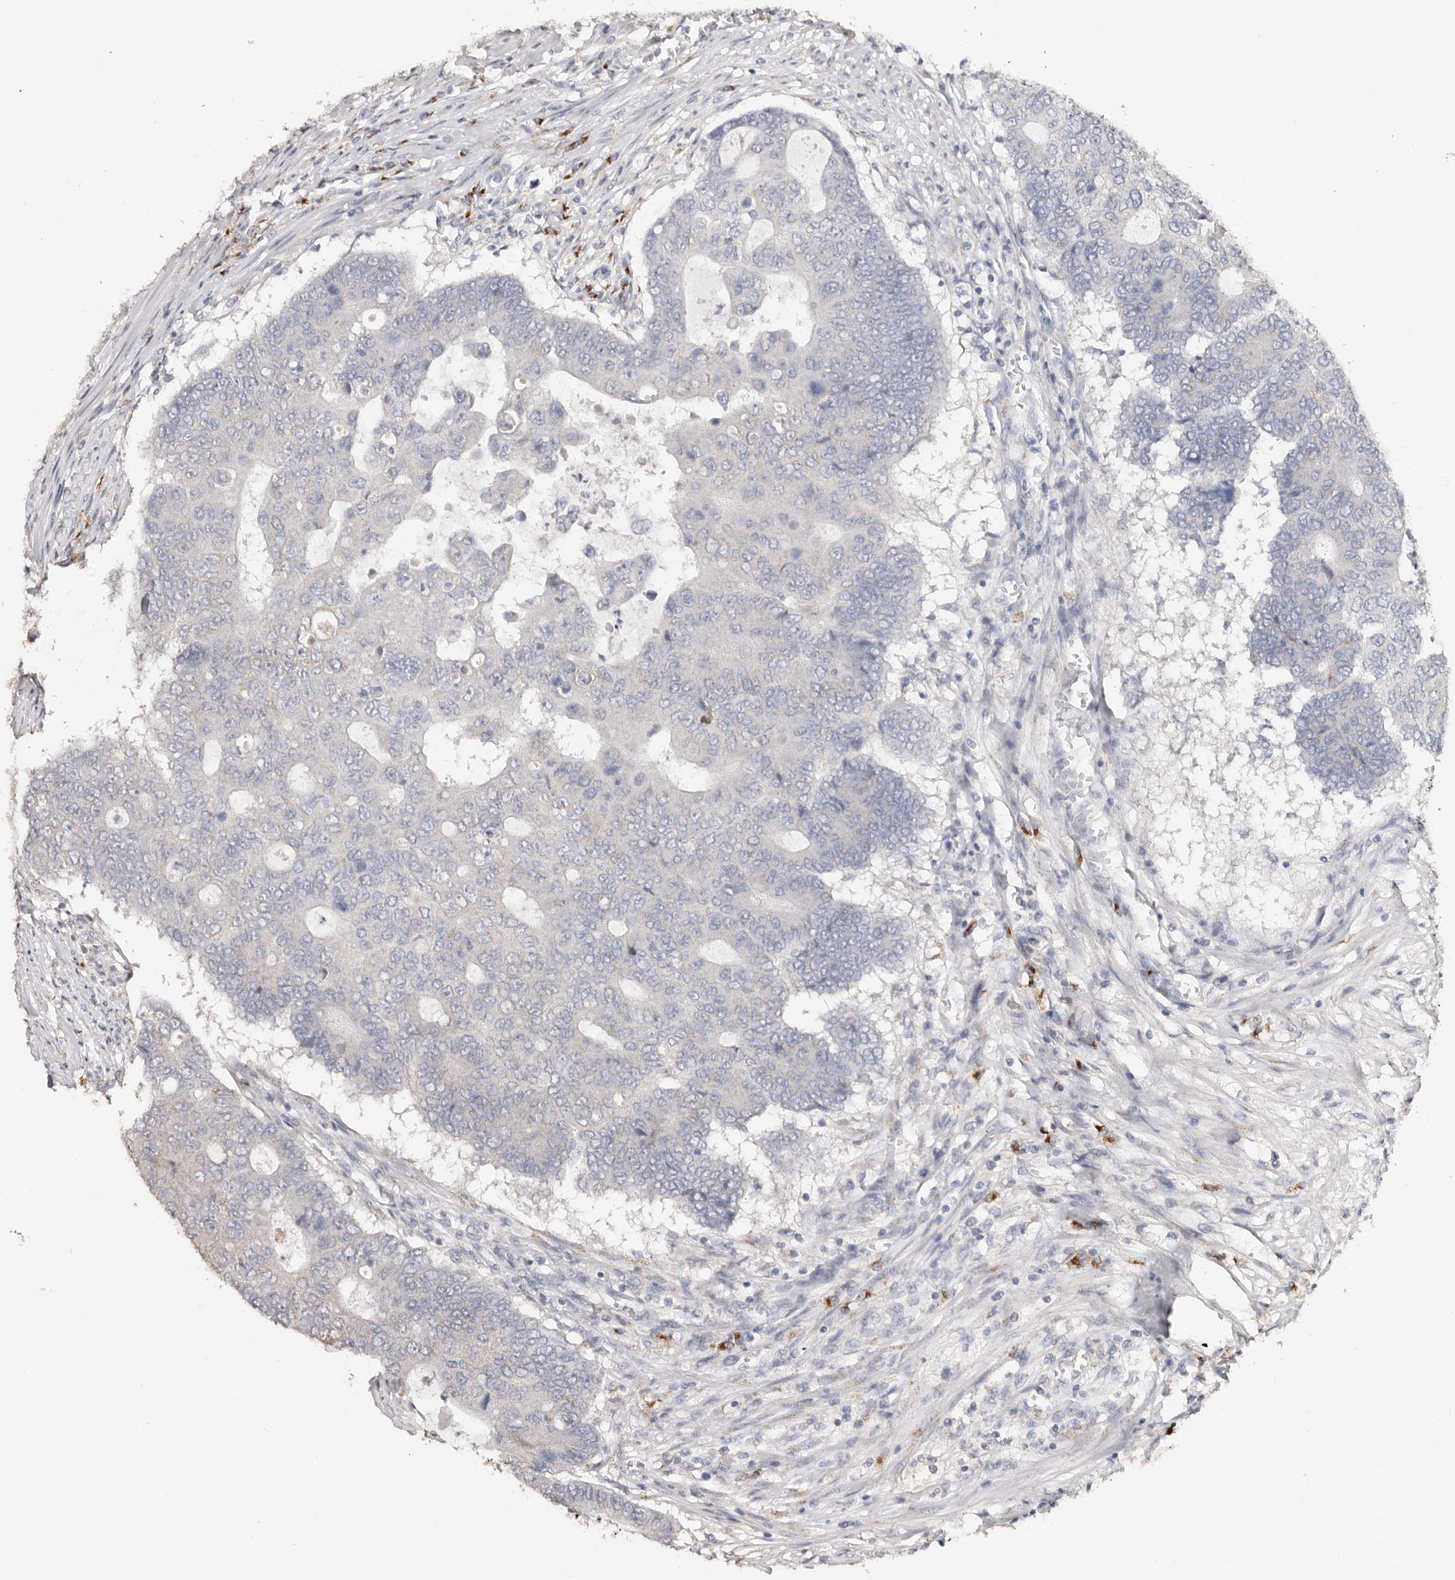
{"staining": {"intensity": "negative", "quantity": "none", "location": "none"}, "tissue": "colorectal cancer", "cell_type": "Tumor cells", "image_type": "cancer", "snomed": [{"axis": "morphology", "description": "Adenocarcinoma, NOS"}, {"axis": "topography", "description": "Colon"}], "caption": "IHC photomicrograph of human colorectal cancer (adenocarcinoma) stained for a protein (brown), which exhibits no positivity in tumor cells.", "gene": "LGALS7B", "patient": {"sex": "male", "age": 87}}